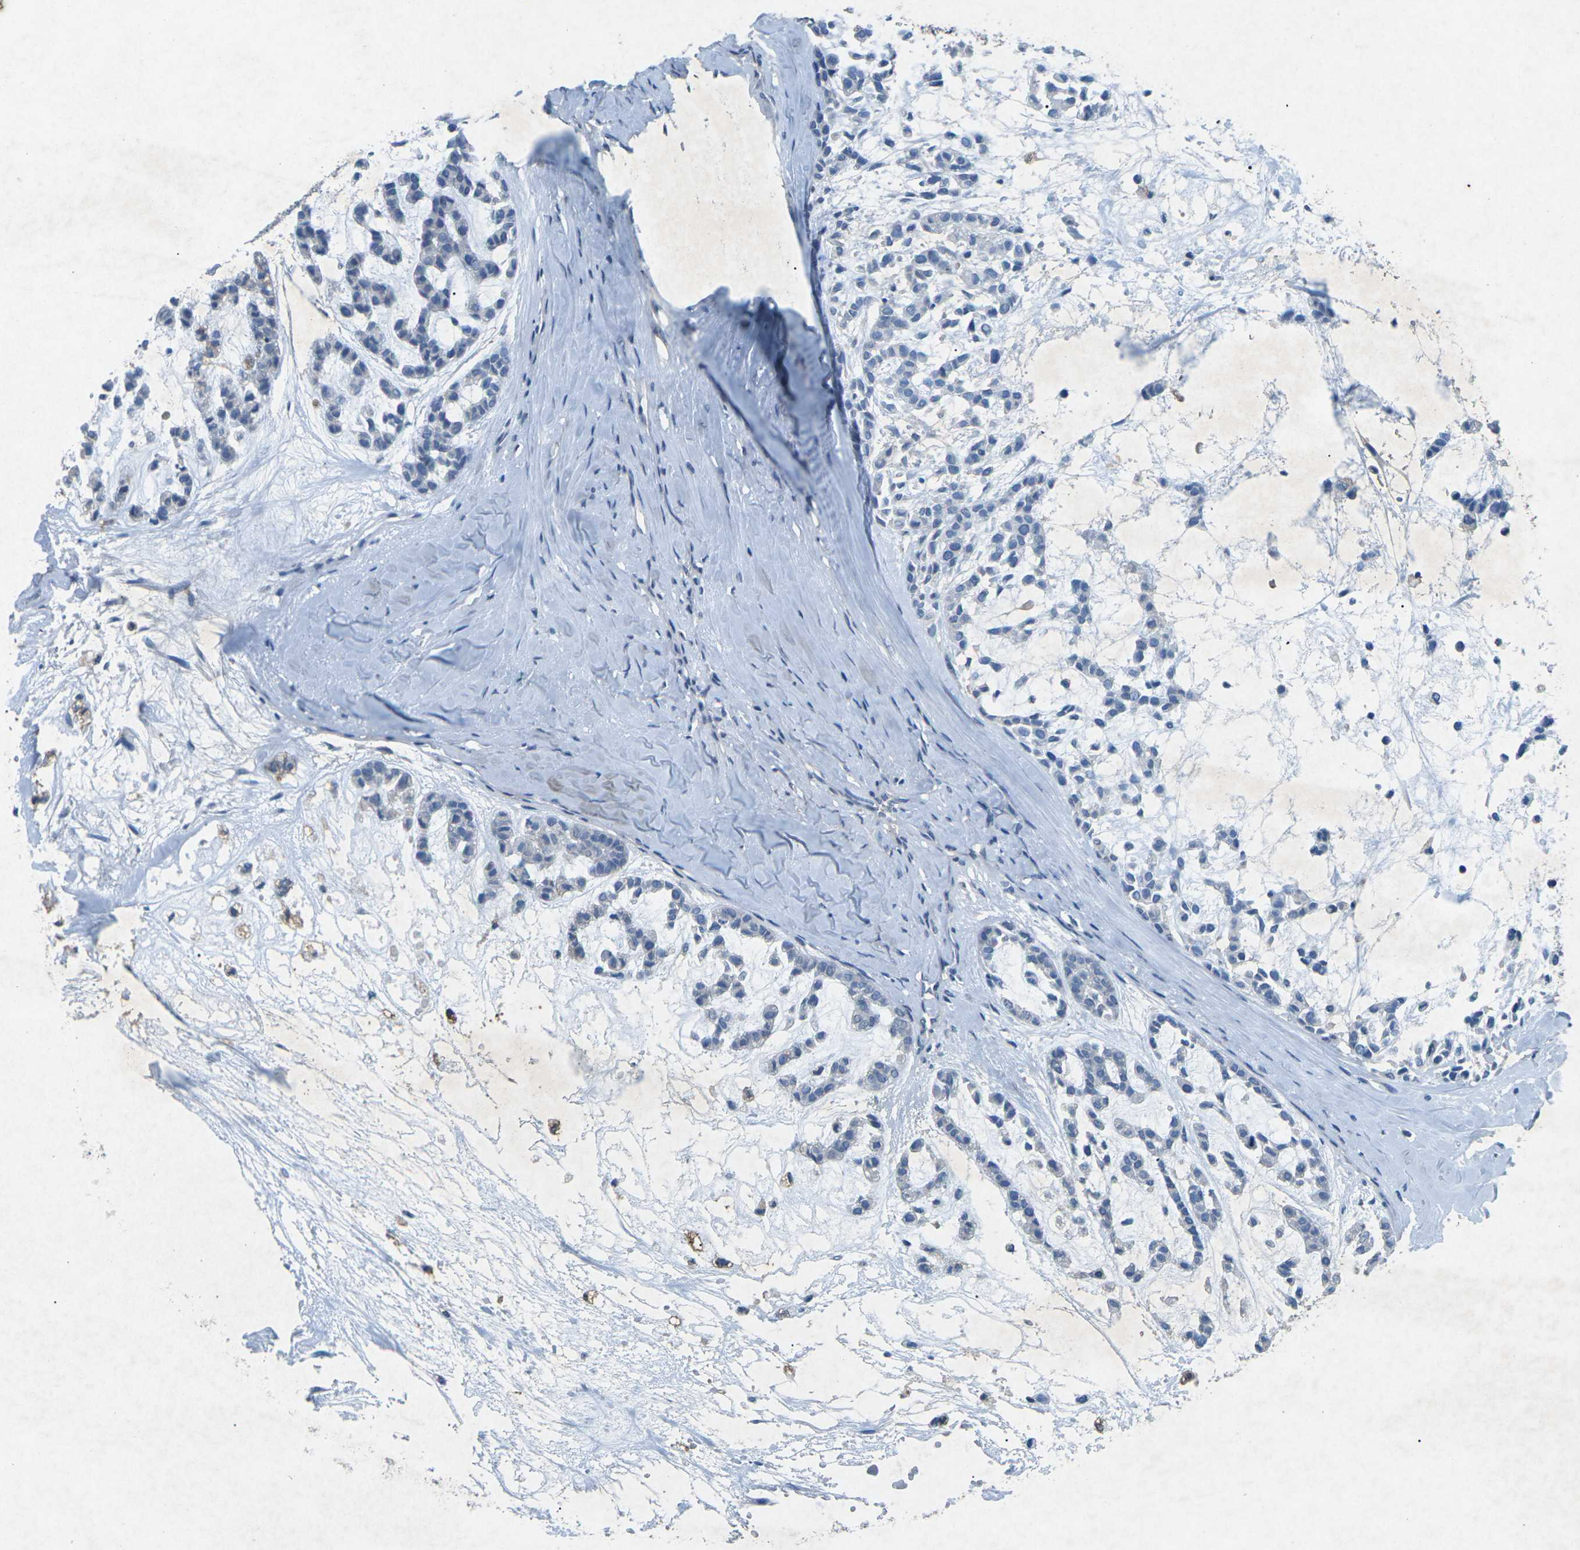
{"staining": {"intensity": "negative", "quantity": "none", "location": "none"}, "tissue": "head and neck cancer", "cell_type": "Tumor cells", "image_type": "cancer", "snomed": [{"axis": "morphology", "description": "Adenocarcinoma, NOS"}, {"axis": "morphology", "description": "Adenoma, NOS"}, {"axis": "topography", "description": "Head-Neck"}], "caption": "Protein analysis of adenocarcinoma (head and neck) reveals no significant staining in tumor cells.", "gene": "A1BG", "patient": {"sex": "female", "age": 55}}